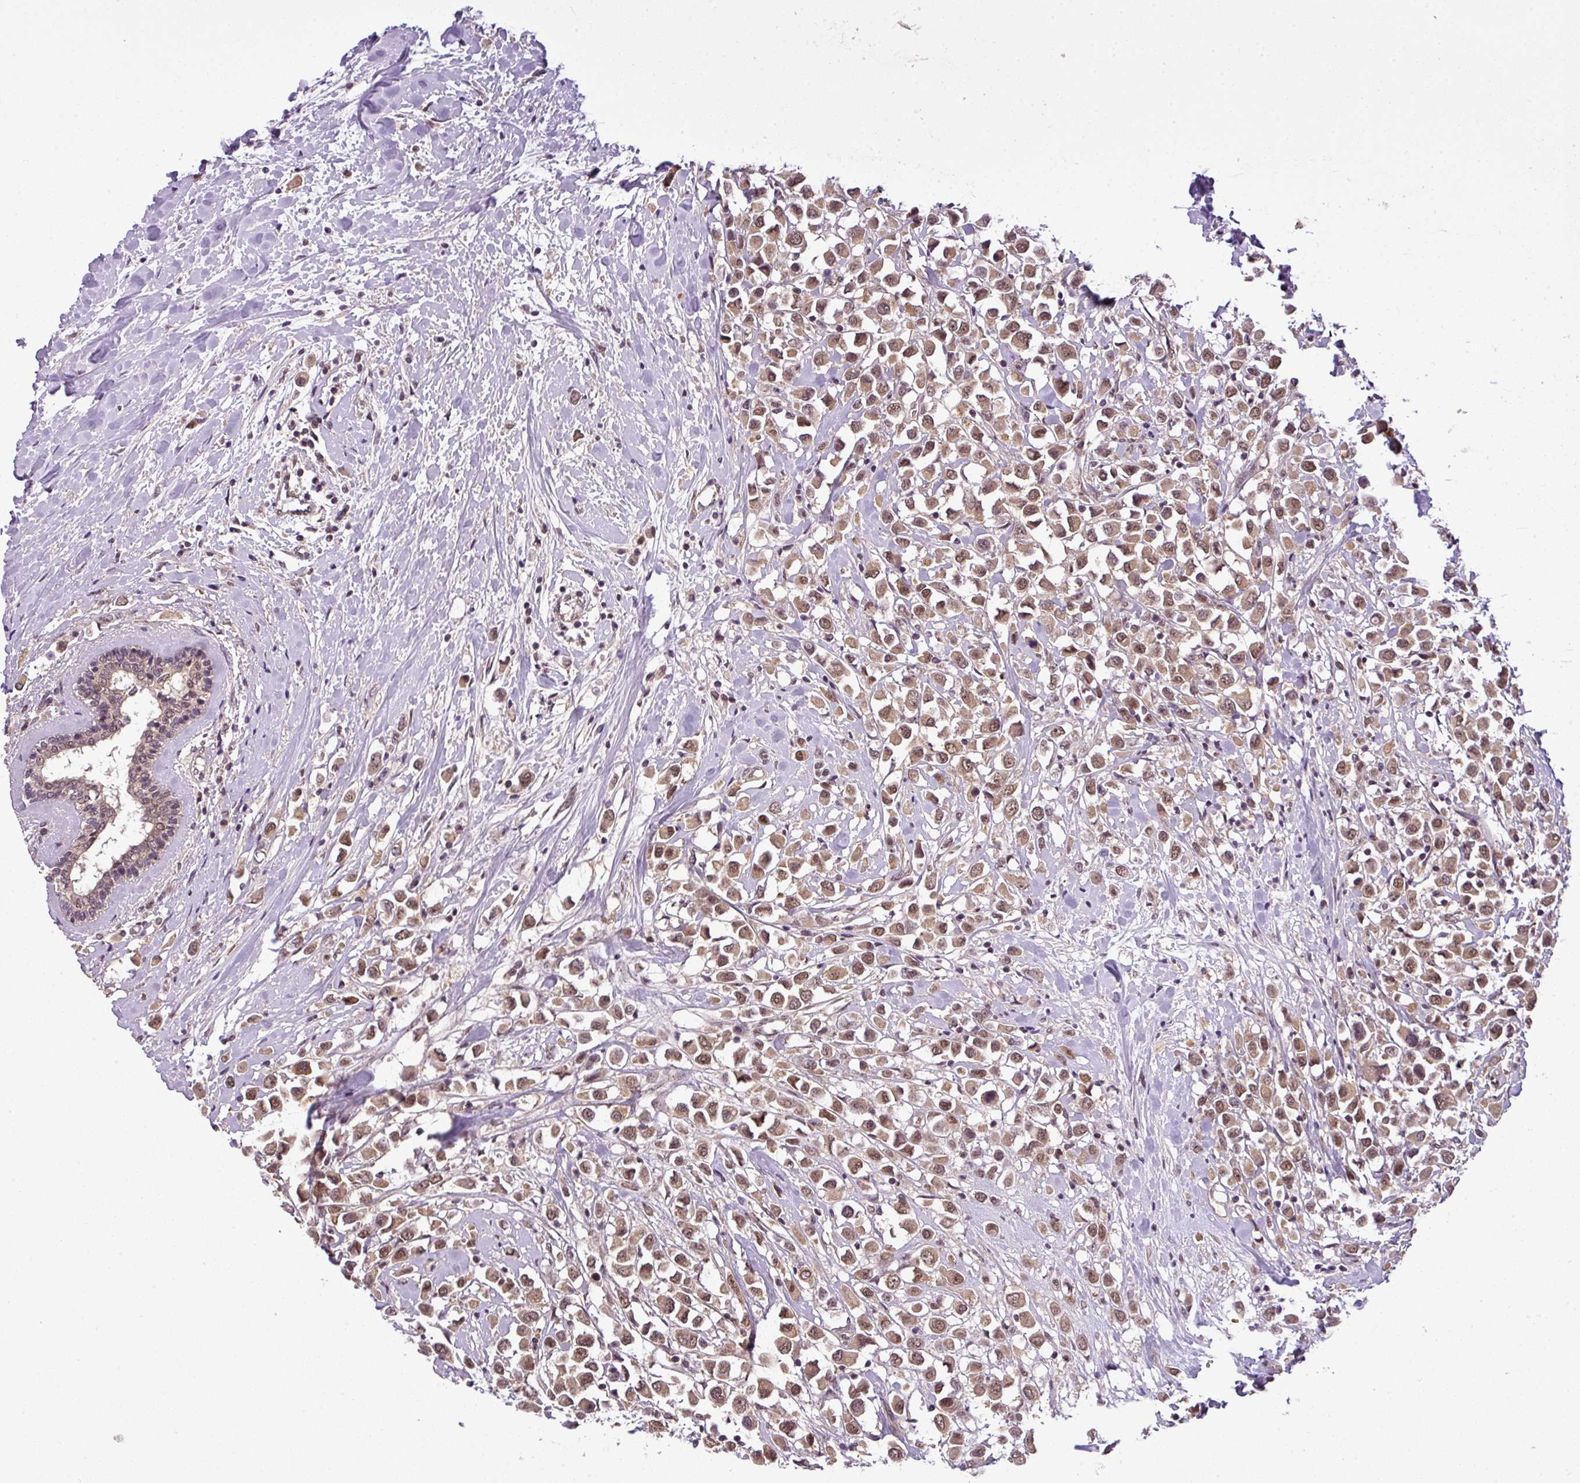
{"staining": {"intensity": "moderate", "quantity": ">75%", "location": "cytoplasmic/membranous,nuclear"}, "tissue": "breast cancer", "cell_type": "Tumor cells", "image_type": "cancer", "snomed": [{"axis": "morphology", "description": "Duct carcinoma"}, {"axis": "topography", "description": "Breast"}], "caption": "Protein positivity by IHC demonstrates moderate cytoplasmic/membranous and nuclear staining in about >75% of tumor cells in breast cancer (infiltrating ductal carcinoma).", "gene": "MFHAS1", "patient": {"sex": "female", "age": 87}}